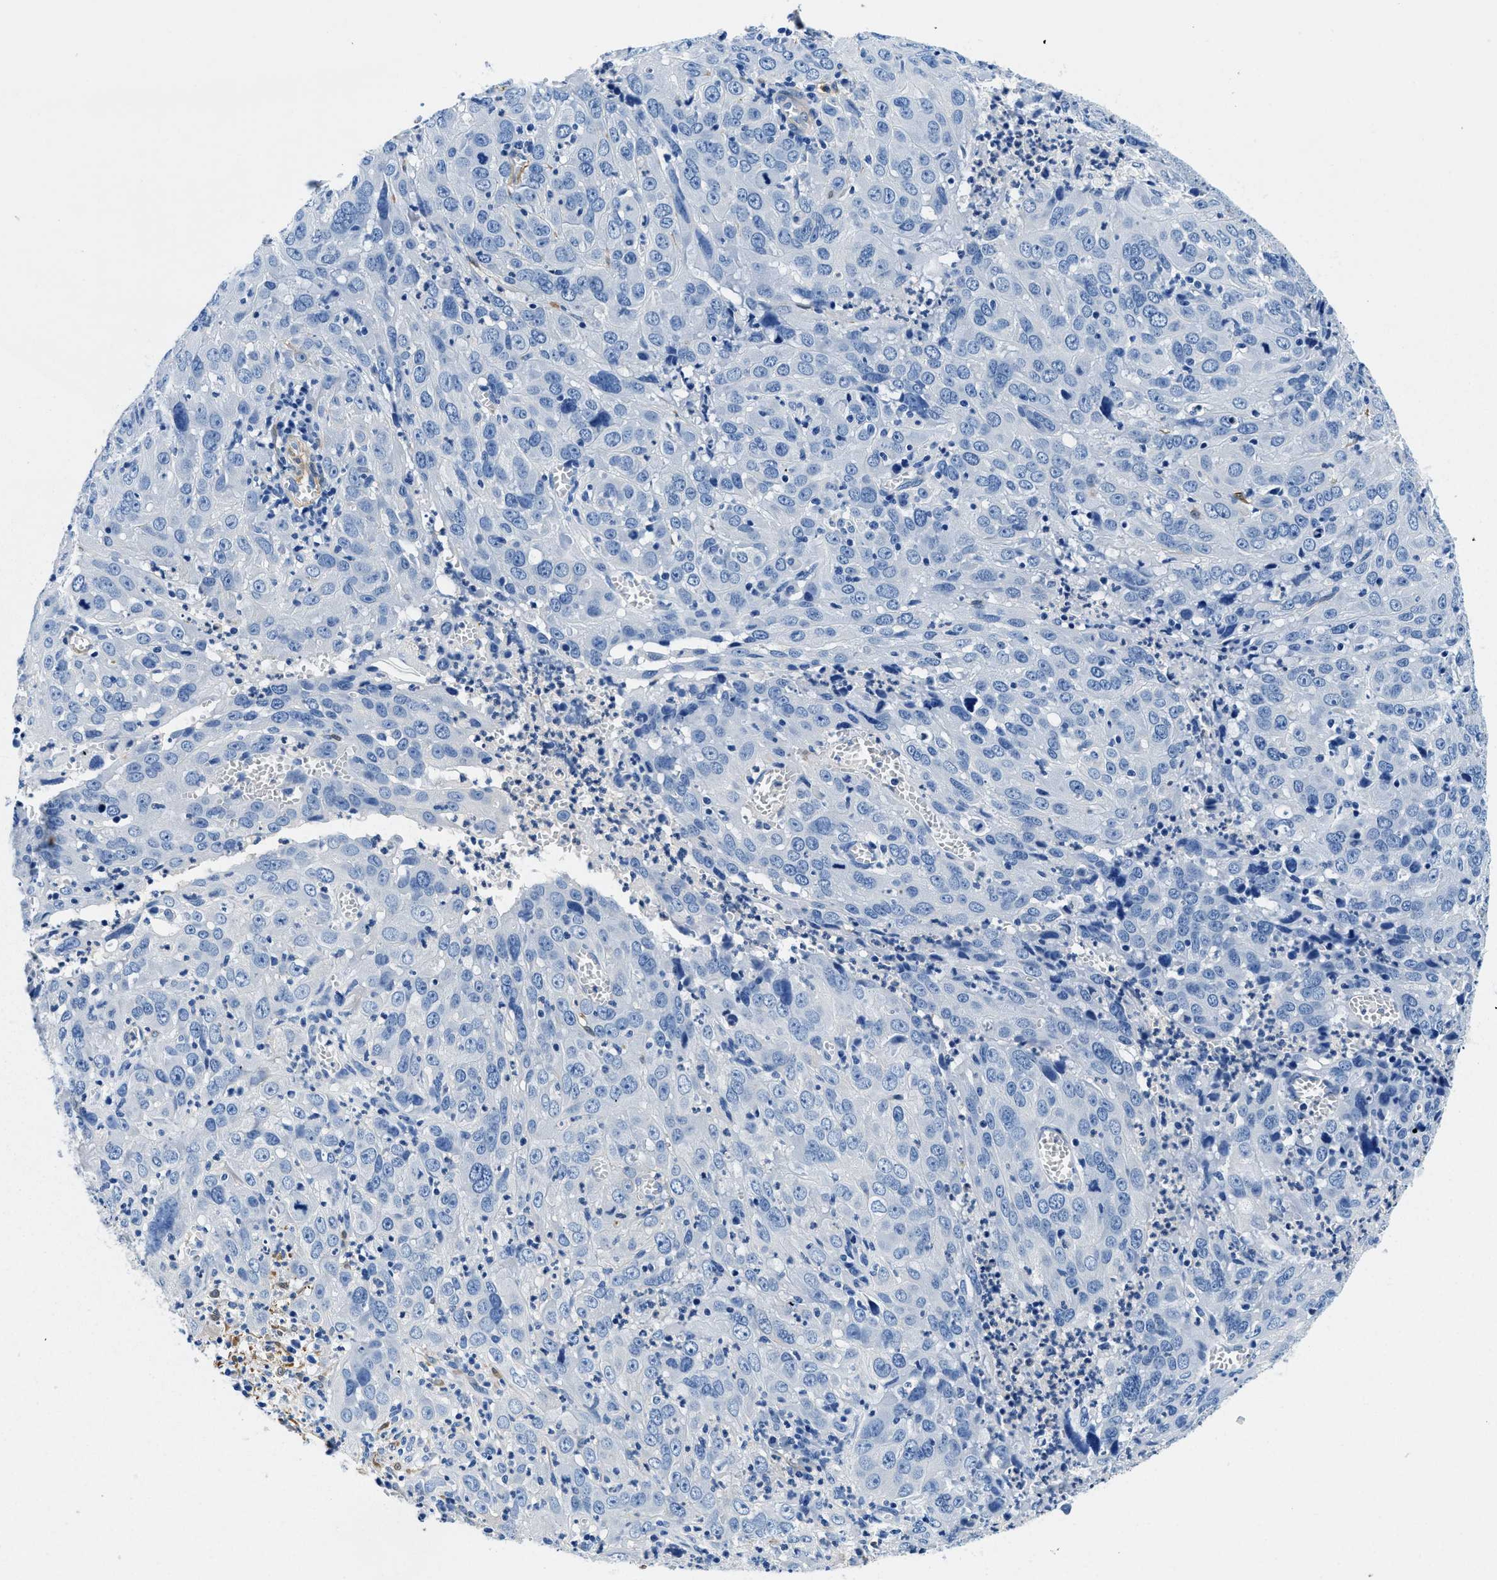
{"staining": {"intensity": "negative", "quantity": "none", "location": "none"}, "tissue": "cervical cancer", "cell_type": "Tumor cells", "image_type": "cancer", "snomed": [{"axis": "morphology", "description": "Squamous cell carcinoma, NOS"}, {"axis": "topography", "description": "Cervix"}], "caption": "Human cervical cancer (squamous cell carcinoma) stained for a protein using IHC exhibits no staining in tumor cells.", "gene": "TEX261", "patient": {"sex": "female", "age": 32}}